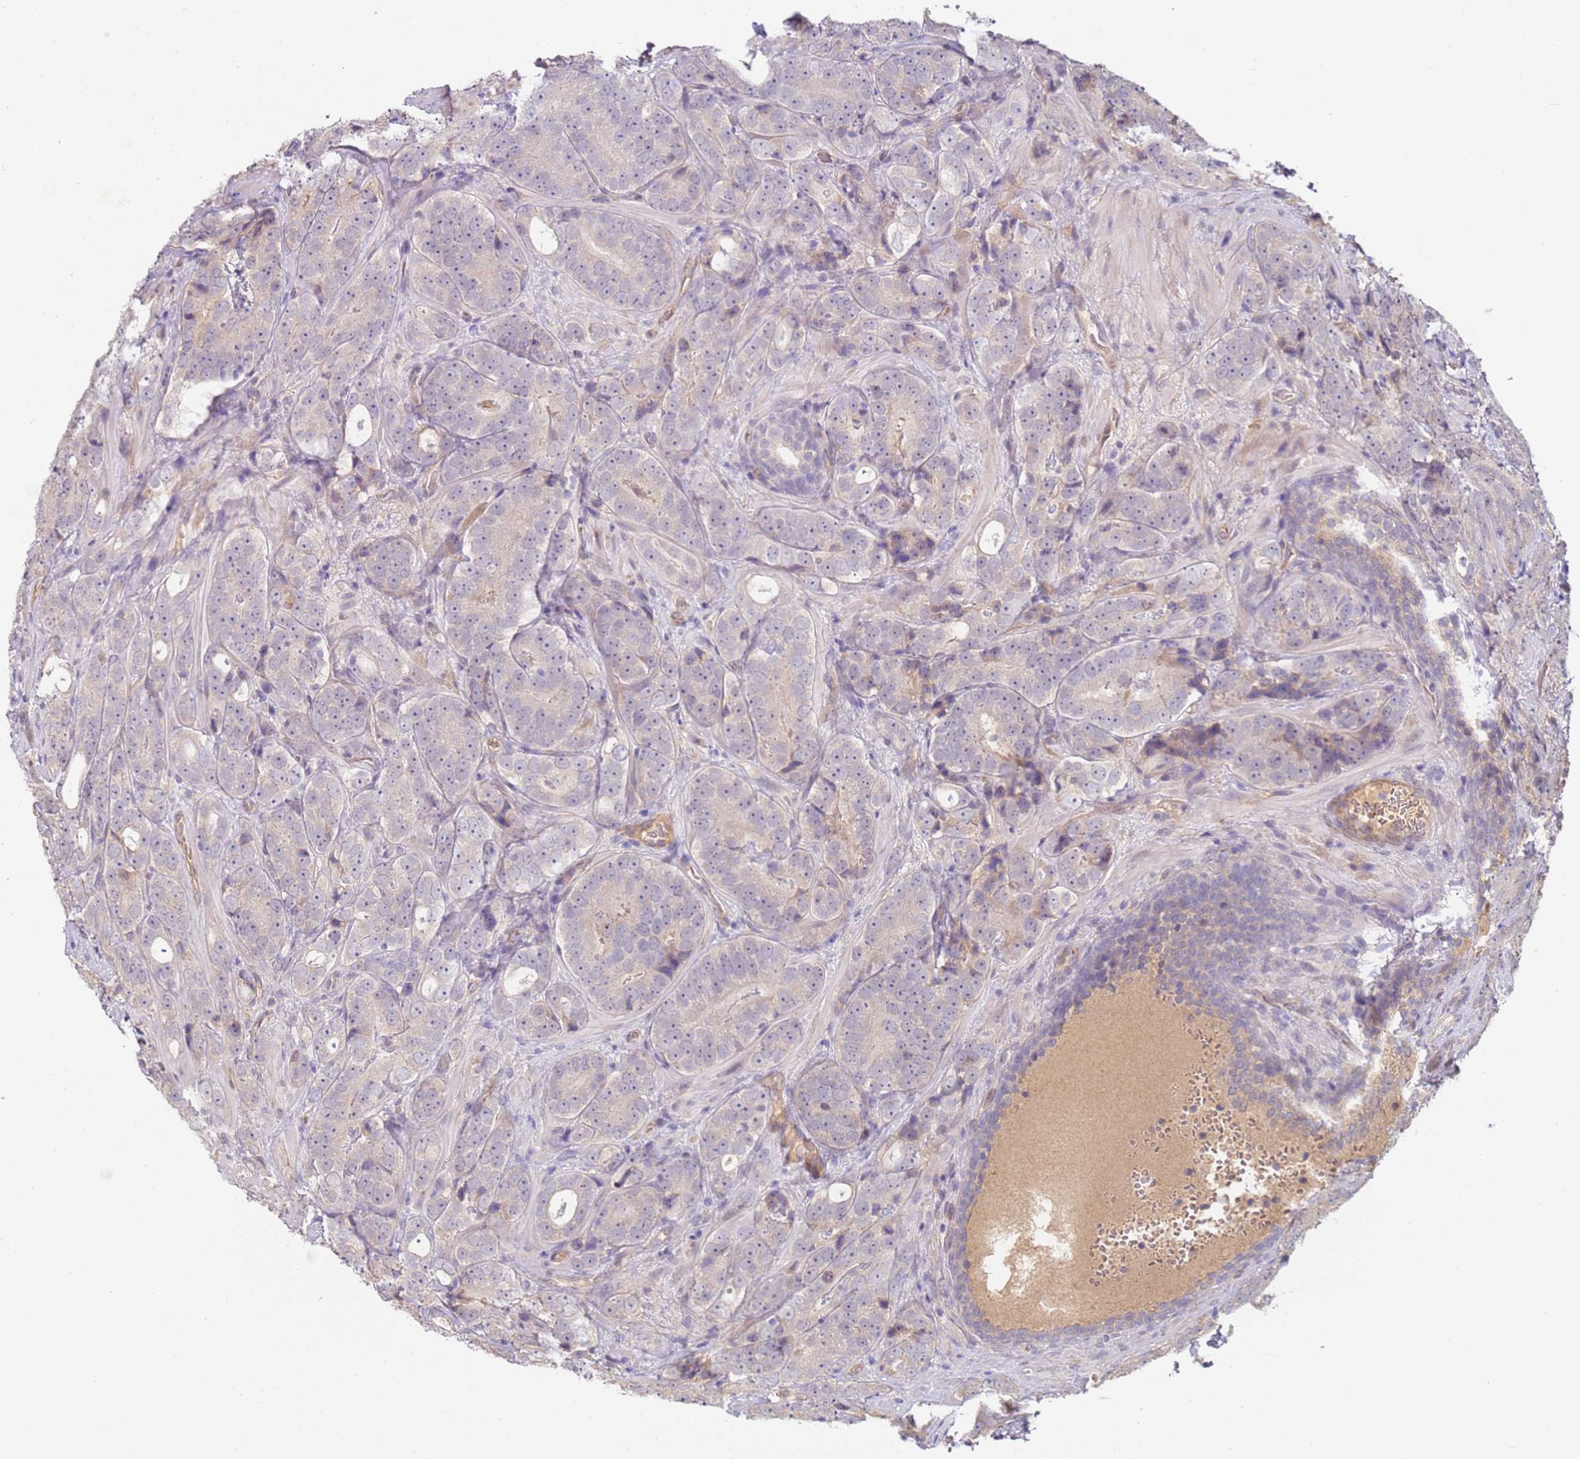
{"staining": {"intensity": "weak", "quantity": "<25%", "location": "cytoplasmic/membranous"}, "tissue": "prostate cancer", "cell_type": "Tumor cells", "image_type": "cancer", "snomed": [{"axis": "morphology", "description": "Adenocarcinoma, High grade"}, {"axis": "topography", "description": "Prostate"}], "caption": "An image of human prostate cancer (high-grade adenocarcinoma) is negative for staining in tumor cells.", "gene": "WDR93", "patient": {"sex": "male", "age": 56}}